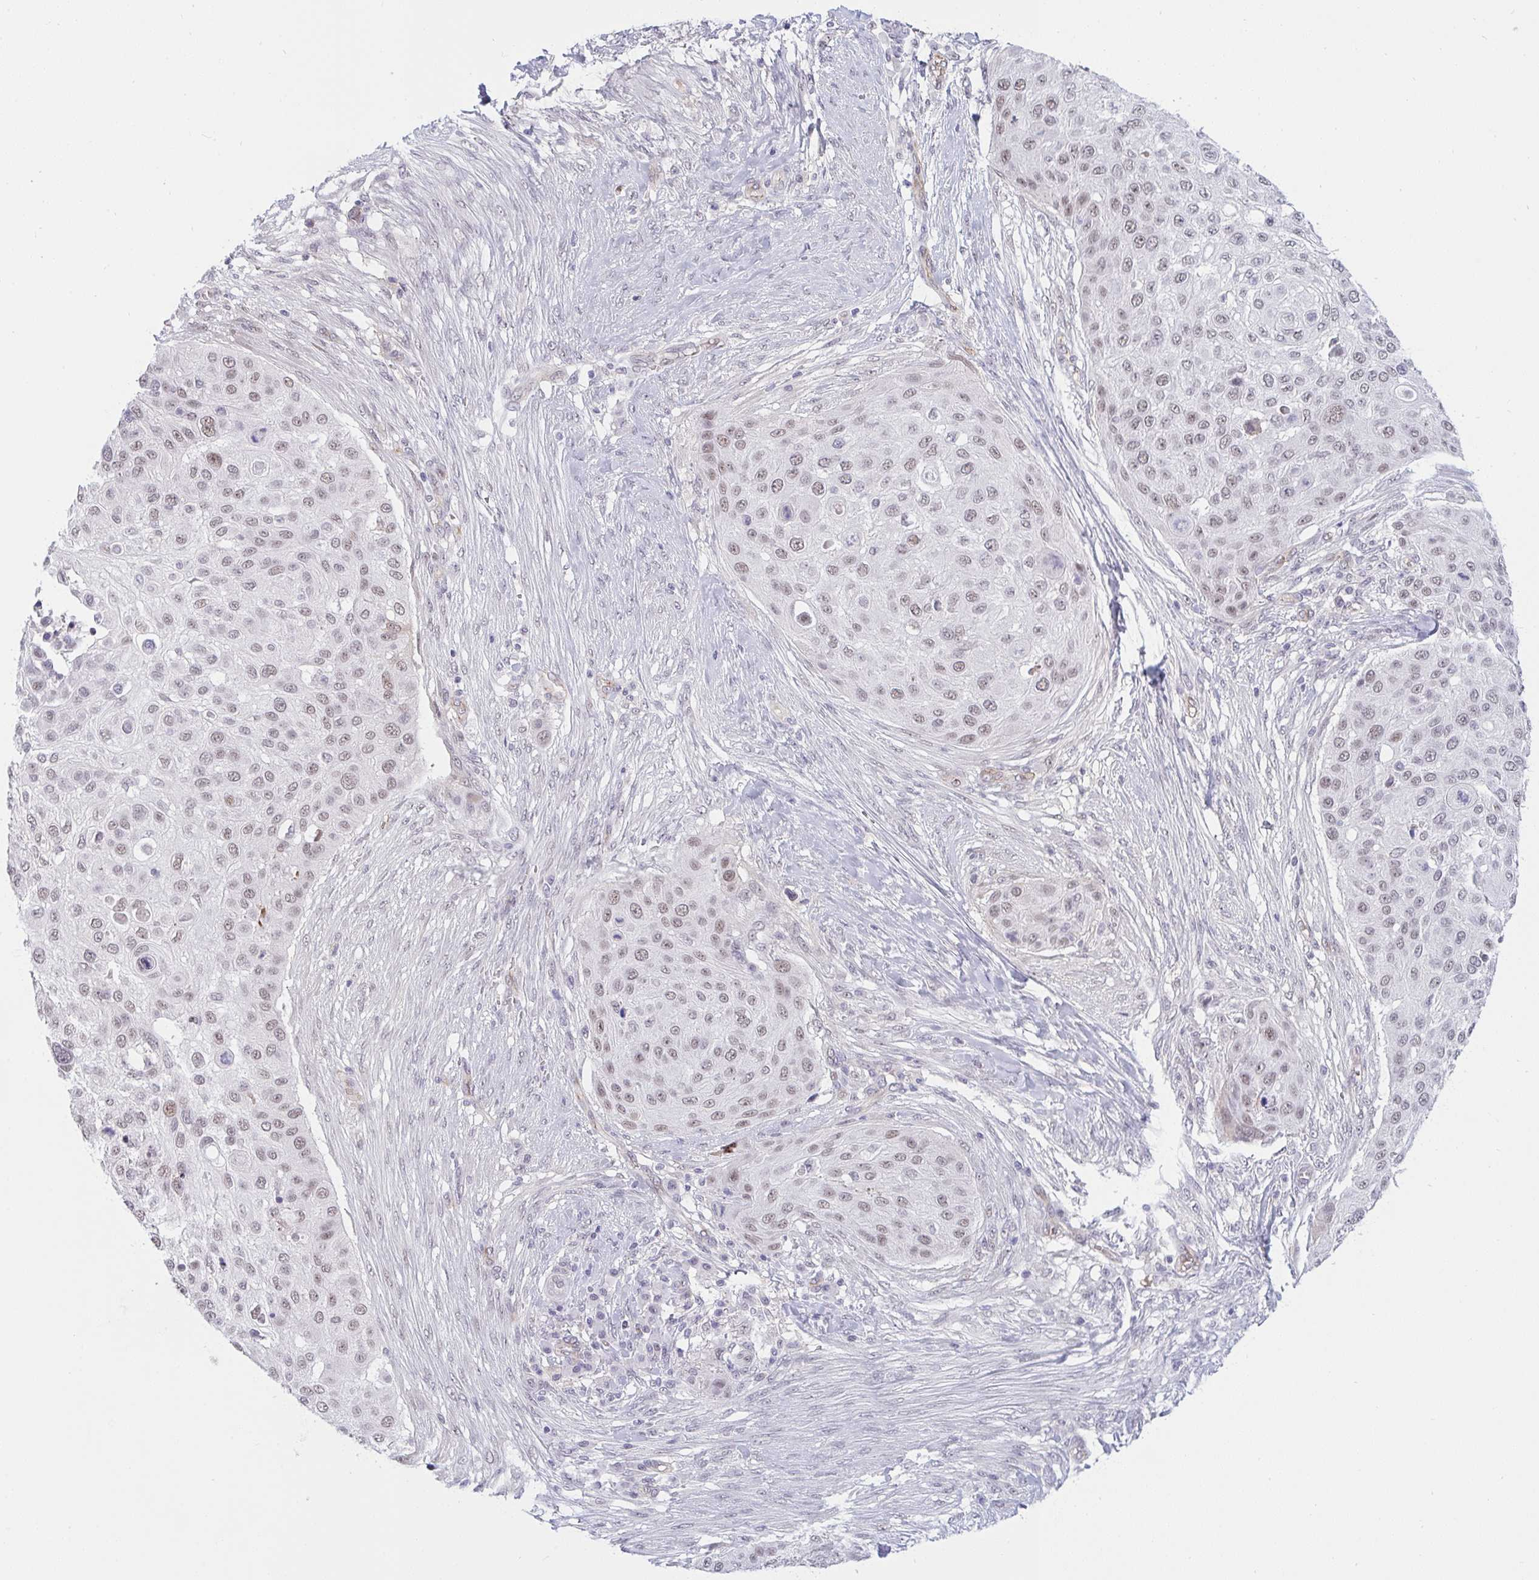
{"staining": {"intensity": "weak", "quantity": ">75%", "location": "nuclear"}, "tissue": "skin cancer", "cell_type": "Tumor cells", "image_type": "cancer", "snomed": [{"axis": "morphology", "description": "Squamous cell carcinoma, NOS"}, {"axis": "topography", "description": "Skin"}], "caption": "A high-resolution histopathology image shows IHC staining of skin cancer (squamous cell carcinoma), which shows weak nuclear staining in approximately >75% of tumor cells. Immunohistochemistry (ihc) stains the protein of interest in brown and the nuclei are stained blue.", "gene": "DSCAML1", "patient": {"sex": "female", "age": 87}}